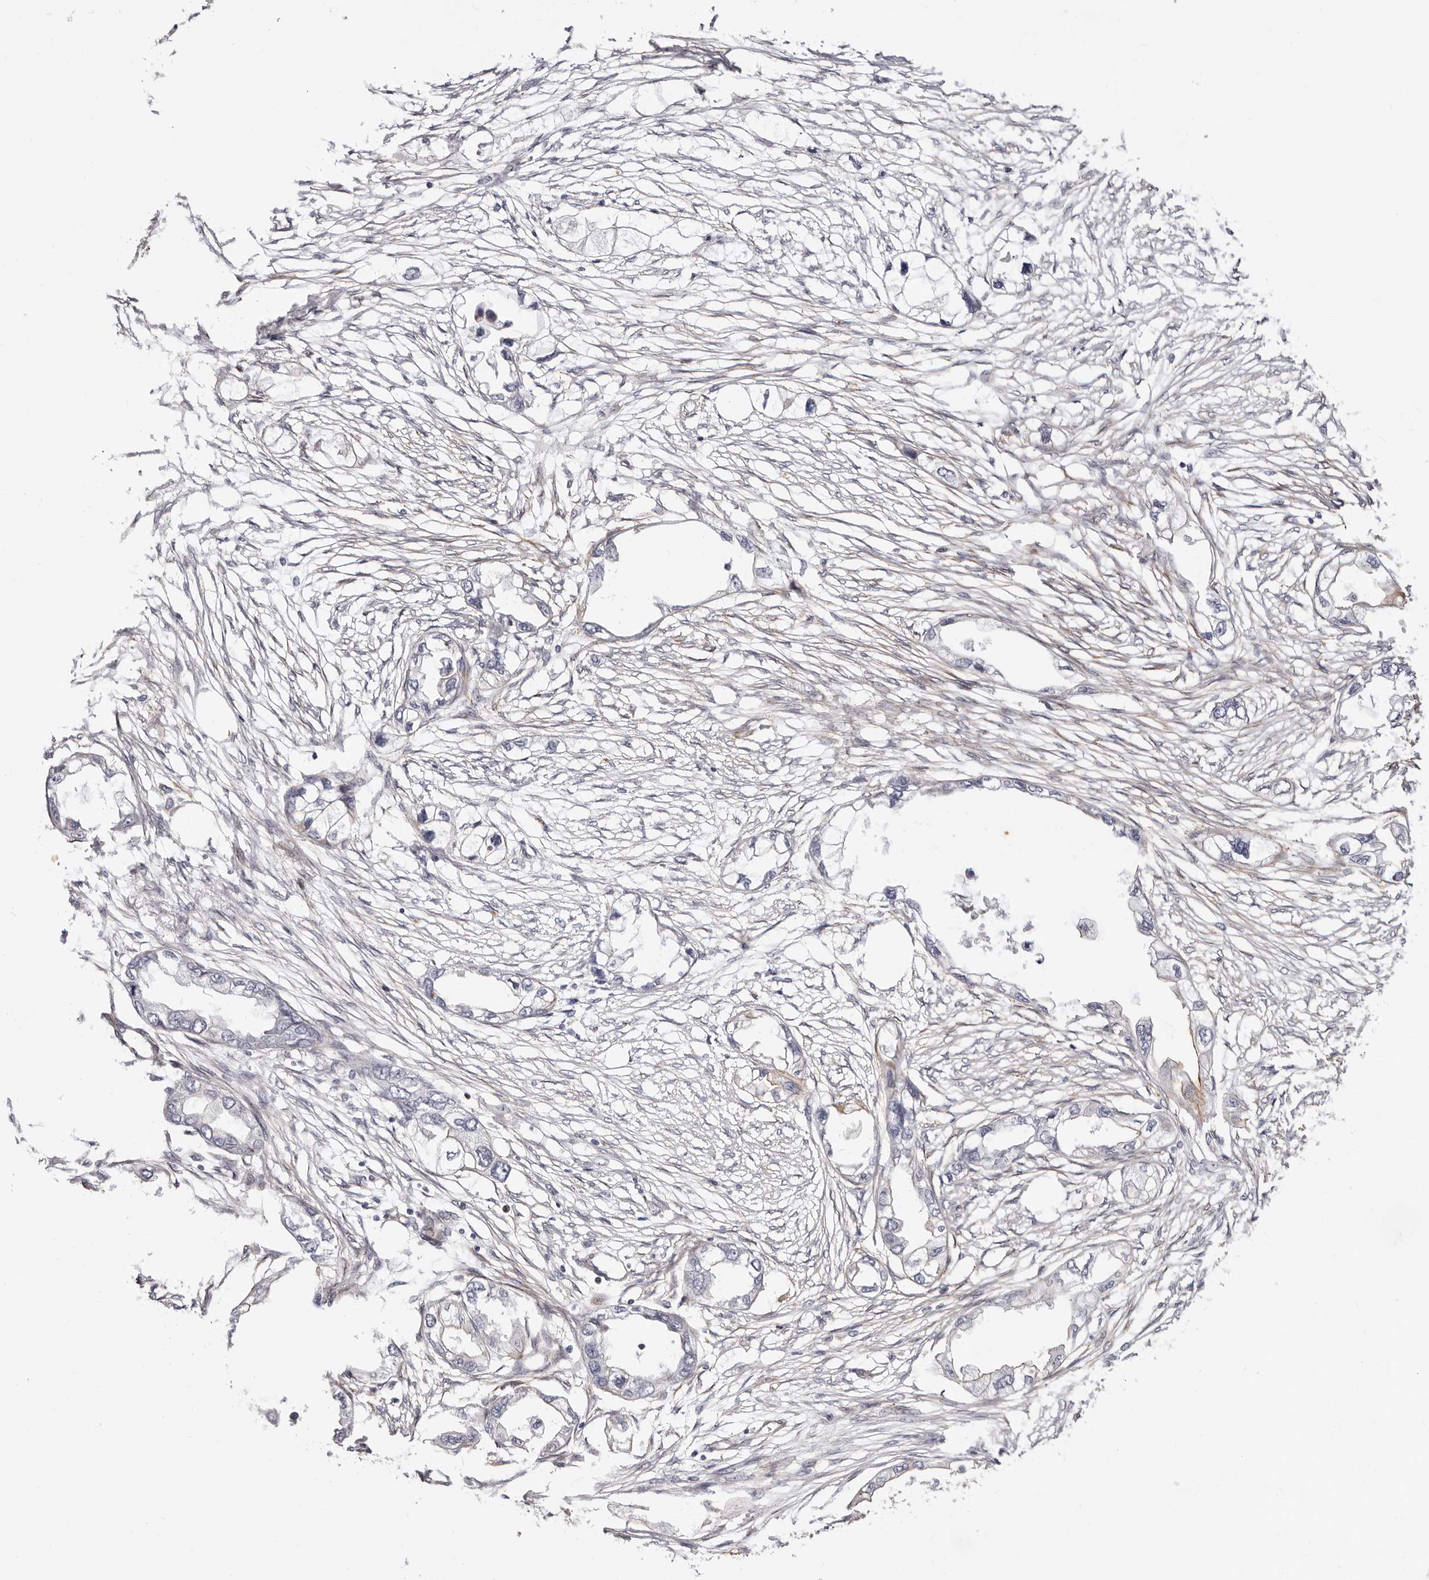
{"staining": {"intensity": "weak", "quantity": "<25%", "location": "cytoplasmic/membranous"}, "tissue": "endometrial cancer", "cell_type": "Tumor cells", "image_type": "cancer", "snomed": [{"axis": "morphology", "description": "Adenocarcinoma, NOS"}, {"axis": "morphology", "description": "Adenocarcinoma, metastatic, NOS"}, {"axis": "topography", "description": "Adipose tissue"}, {"axis": "topography", "description": "Endometrium"}], "caption": "Tumor cells are negative for protein expression in human endometrial cancer. The staining is performed using DAB (3,3'-diaminobenzidine) brown chromogen with nuclei counter-stained in using hematoxylin.", "gene": "EPHX3", "patient": {"sex": "female", "age": 67}}